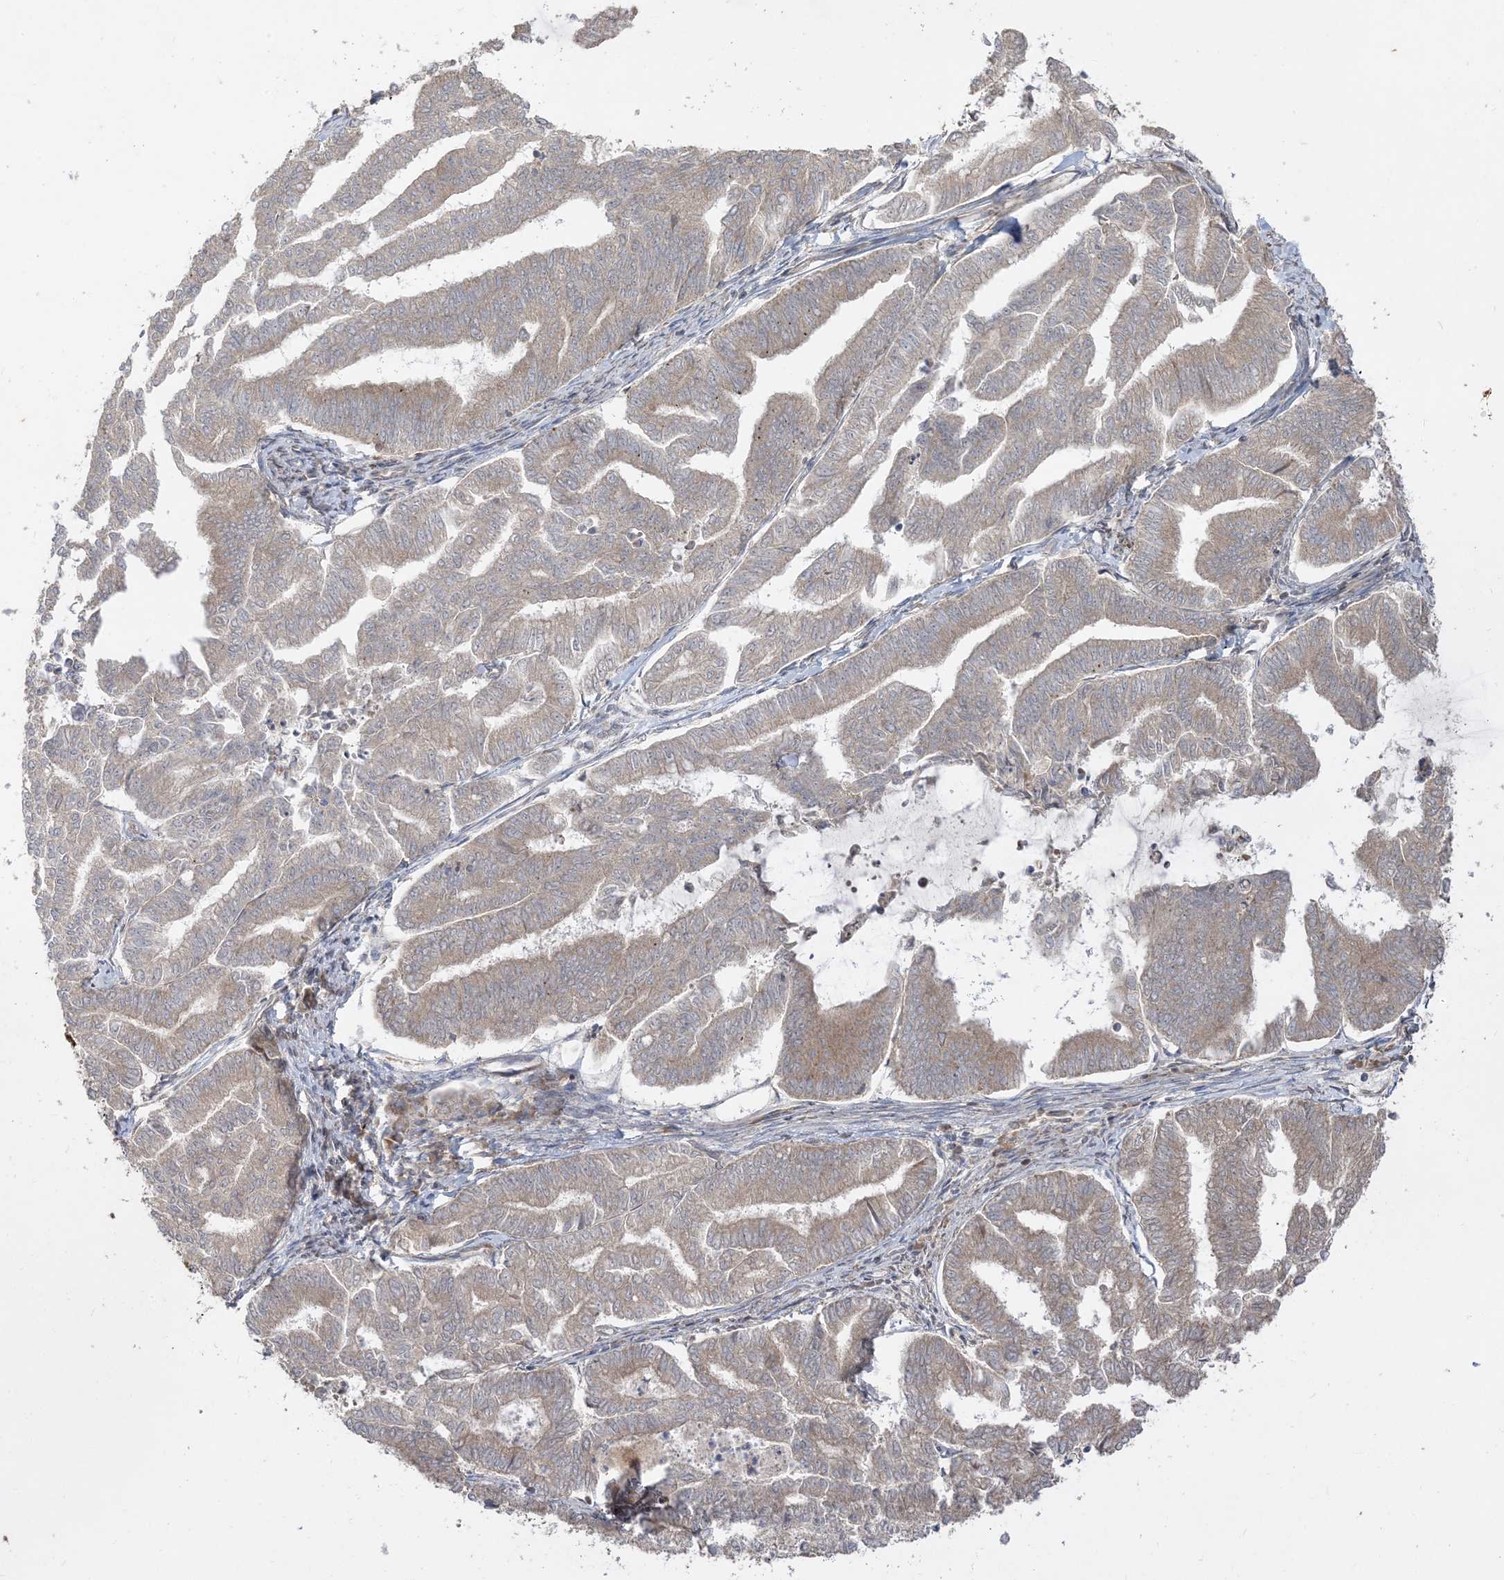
{"staining": {"intensity": "weak", "quantity": "25%-75%", "location": "cytoplasmic/membranous"}, "tissue": "endometrial cancer", "cell_type": "Tumor cells", "image_type": "cancer", "snomed": [{"axis": "morphology", "description": "Adenocarcinoma, NOS"}, {"axis": "topography", "description": "Endometrium"}], "caption": "Endometrial cancer (adenocarcinoma) tissue shows weak cytoplasmic/membranous expression in about 25%-75% of tumor cells, visualized by immunohistochemistry.", "gene": "AARS2", "patient": {"sex": "female", "age": 79}}